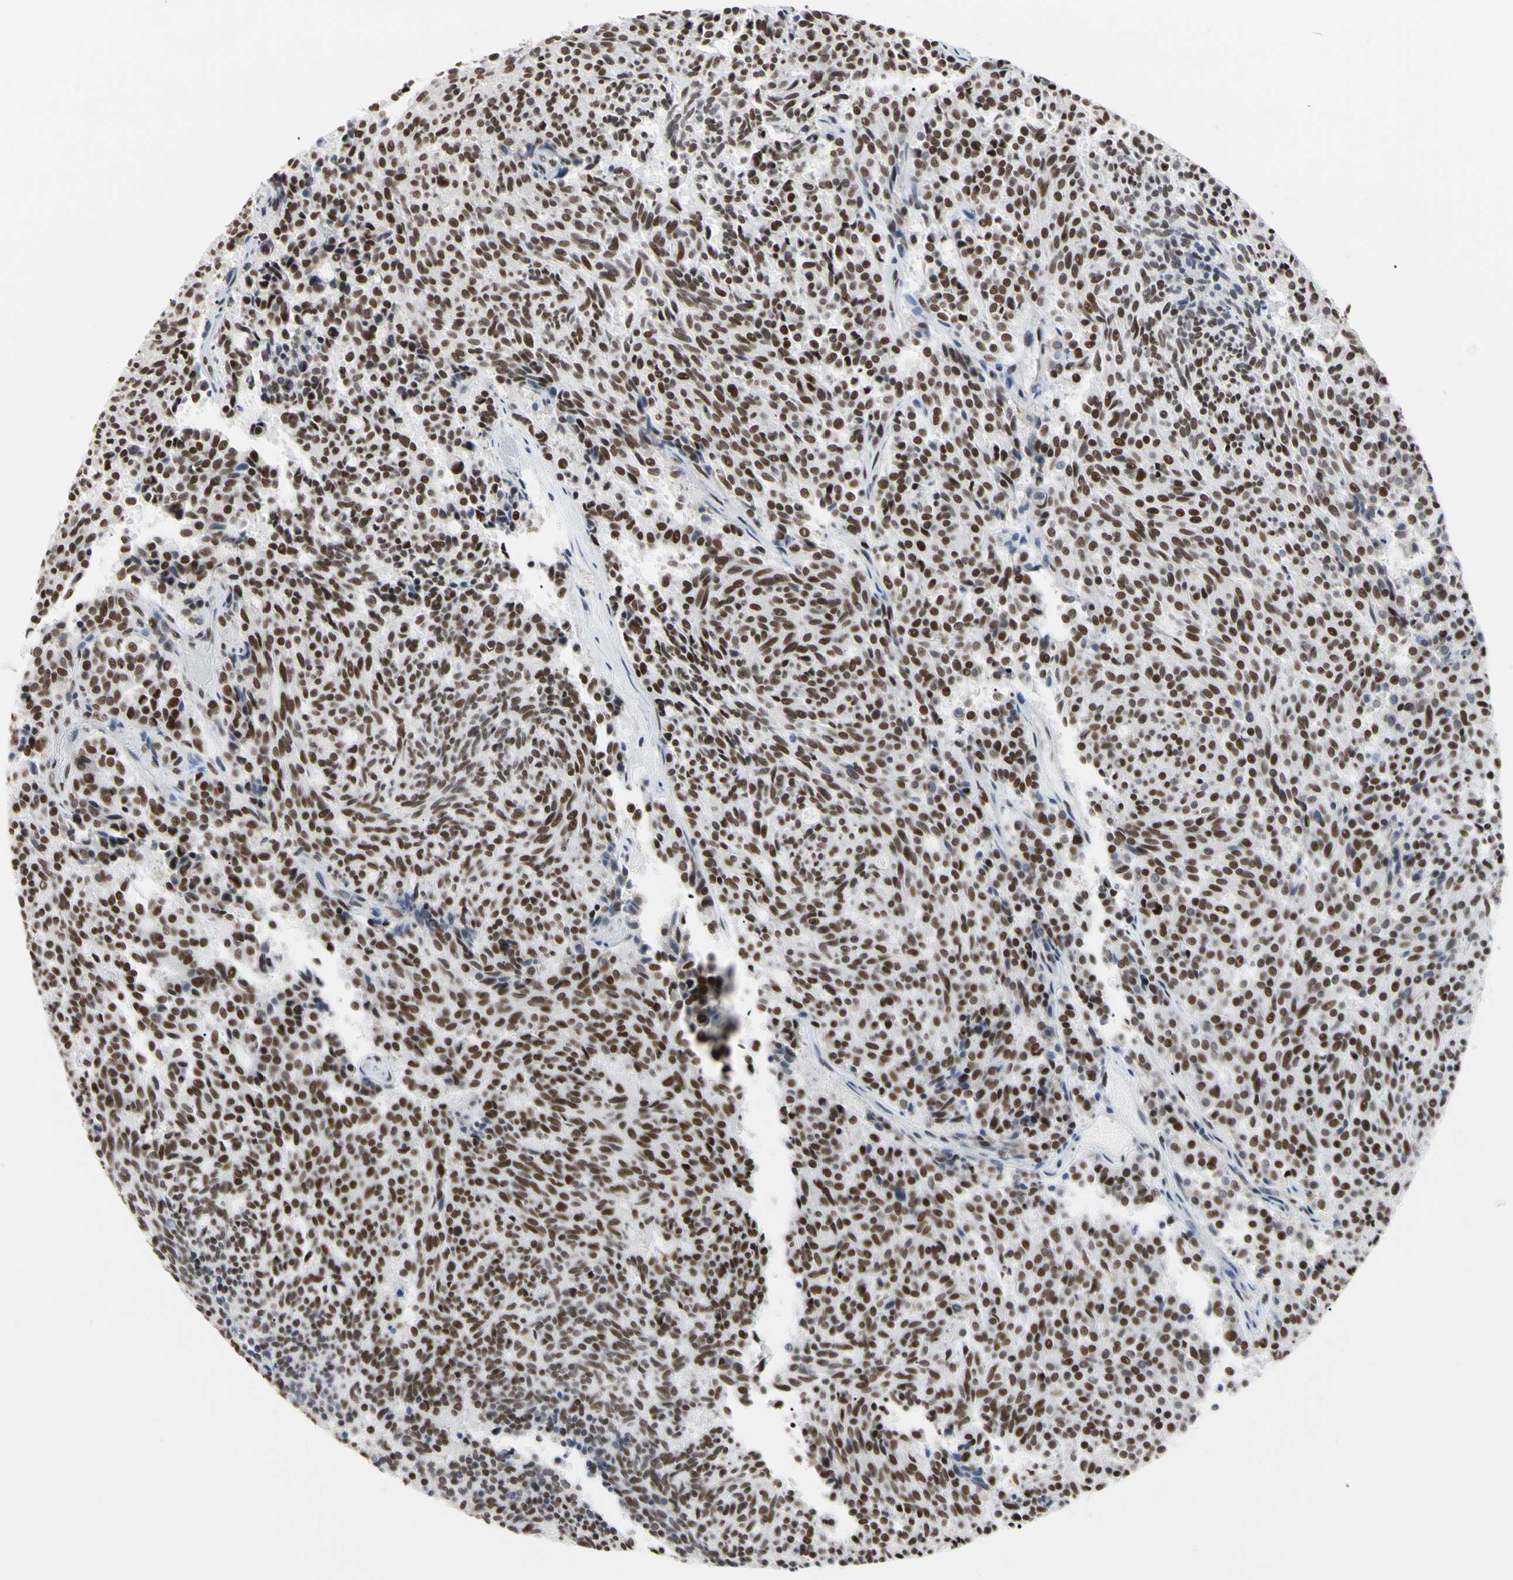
{"staining": {"intensity": "strong", "quantity": ">75%", "location": "nuclear"}, "tissue": "carcinoid", "cell_type": "Tumor cells", "image_type": "cancer", "snomed": [{"axis": "morphology", "description": "Carcinoid, malignant, NOS"}, {"axis": "topography", "description": "Pancreas"}], "caption": "Carcinoid stained with a brown dye displays strong nuclear positive positivity in approximately >75% of tumor cells.", "gene": "FAM98B", "patient": {"sex": "female", "age": 54}}